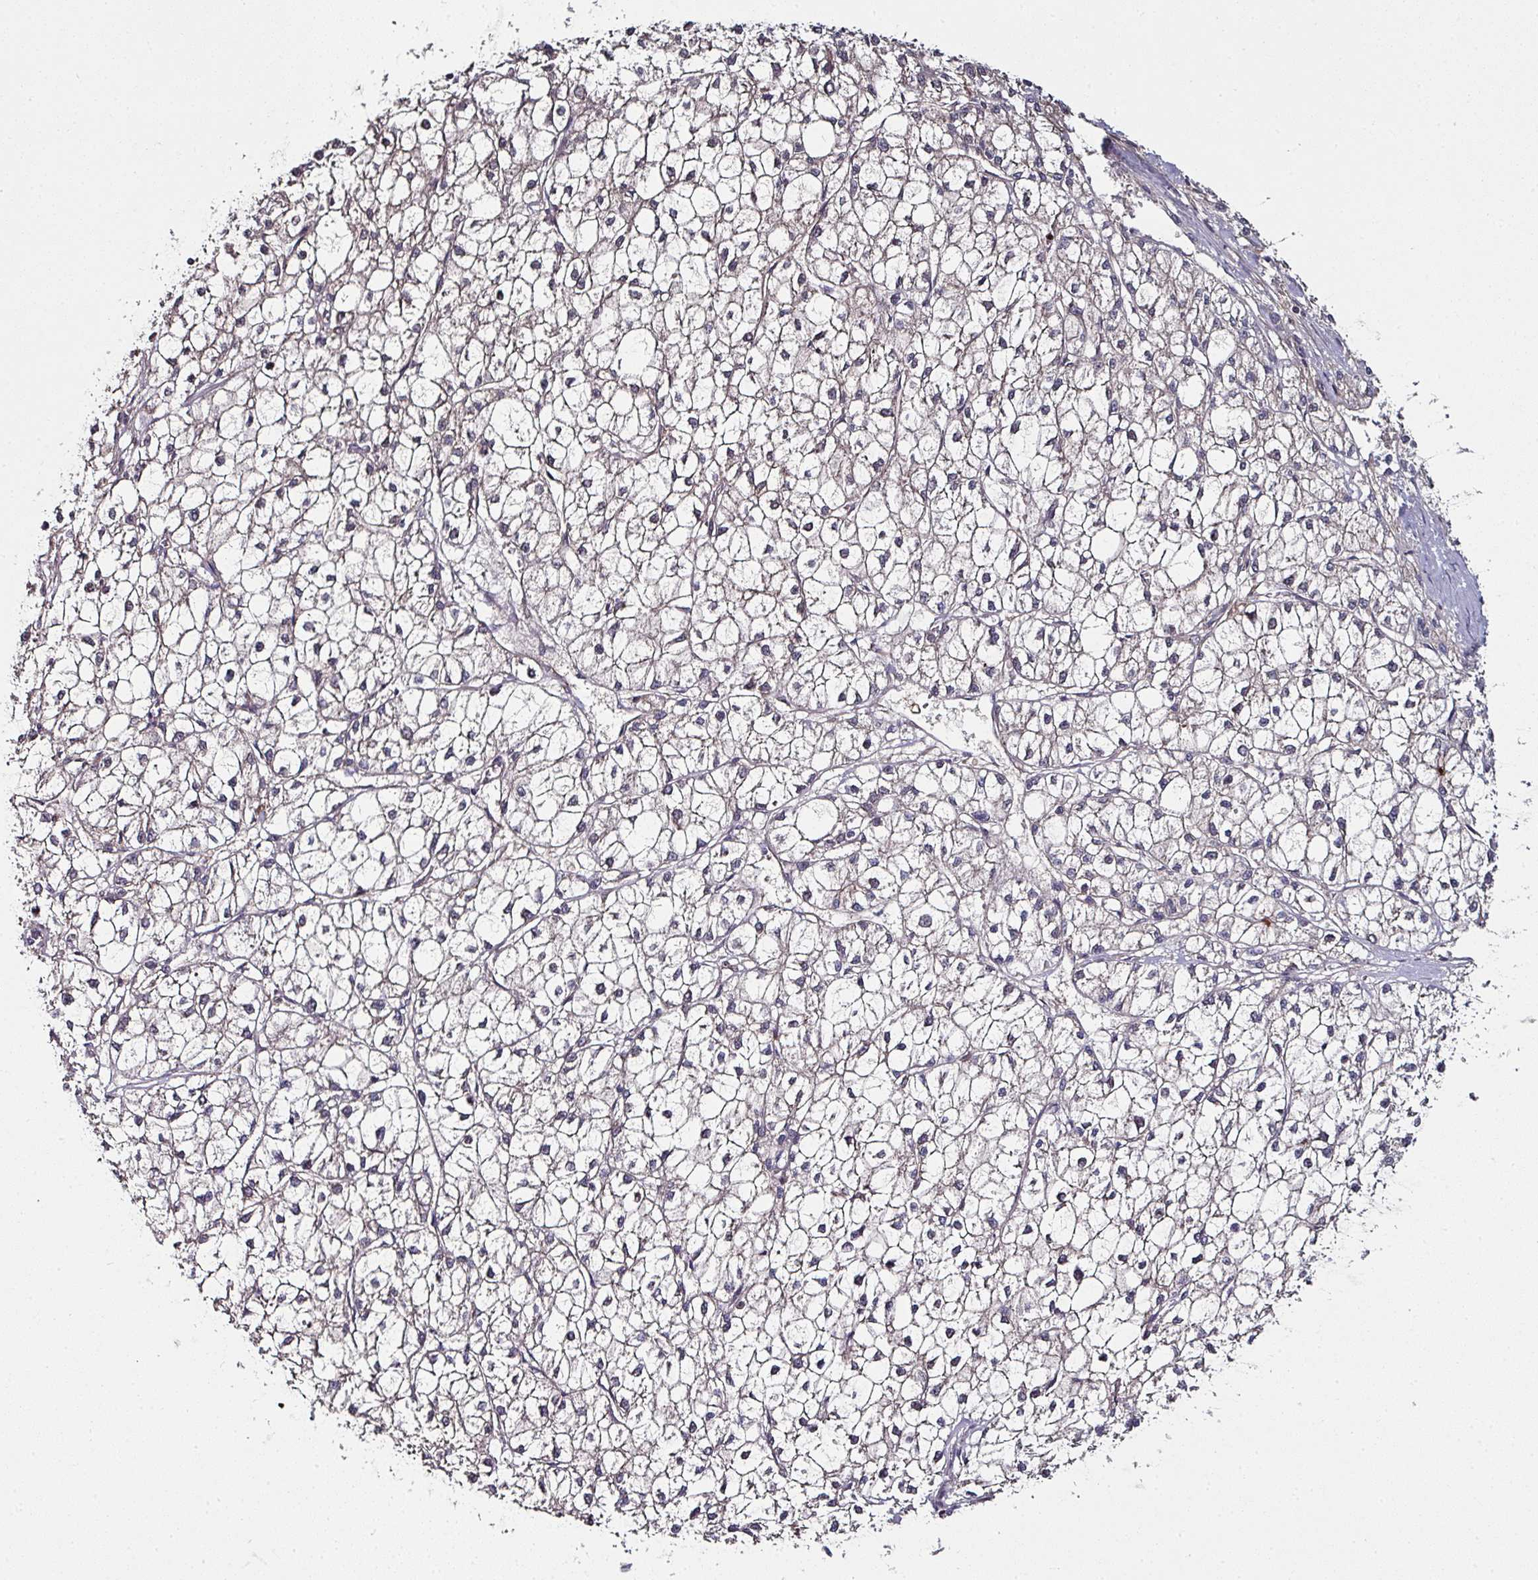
{"staining": {"intensity": "negative", "quantity": "none", "location": "none"}, "tissue": "liver cancer", "cell_type": "Tumor cells", "image_type": "cancer", "snomed": [{"axis": "morphology", "description": "Carcinoma, Hepatocellular, NOS"}, {"axis": "topography", "description": "Liver"}], "caption": "This is an IHC micrograph of human liver cancer (hepatocellular carcinoma). There is no expression in tumor cells.", "gene": "CTDSP2", "patient": {"sex": "female", "age": 43}}